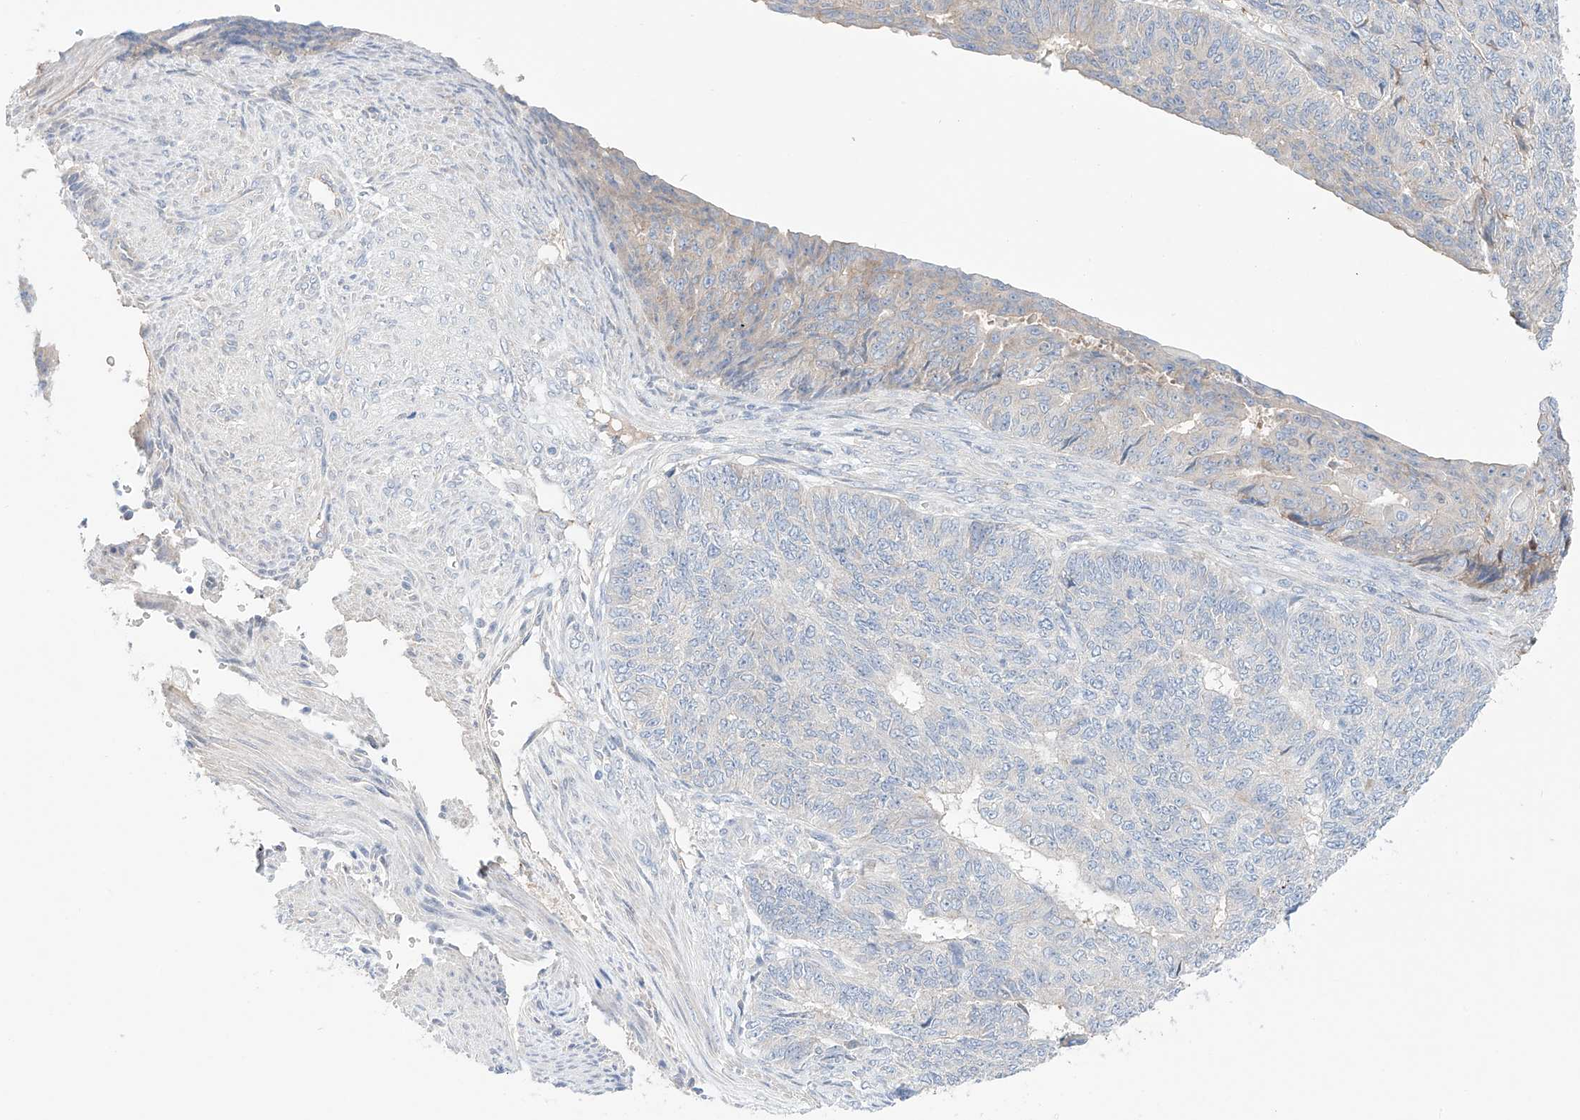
{"staining": {"intensity": "weak", "quantity": "<25%", "location": "cytoplasmic/membranous"}, "tissue": "endometrial cancer", "cell_type": "Tumor cells", "image_type": "cancer", "snomed": [{"axis": "morphology", "description": "Adenocarcinoma, NOS"}, {"axis": "topography", "description": "Endometrium"}], "caption": "Tumor cells show no significant protein positivity in endometrial cancer (adenocarcinoma).", "gene": "PGGT1B", "patient": {"sex": "female", "age": 32}}